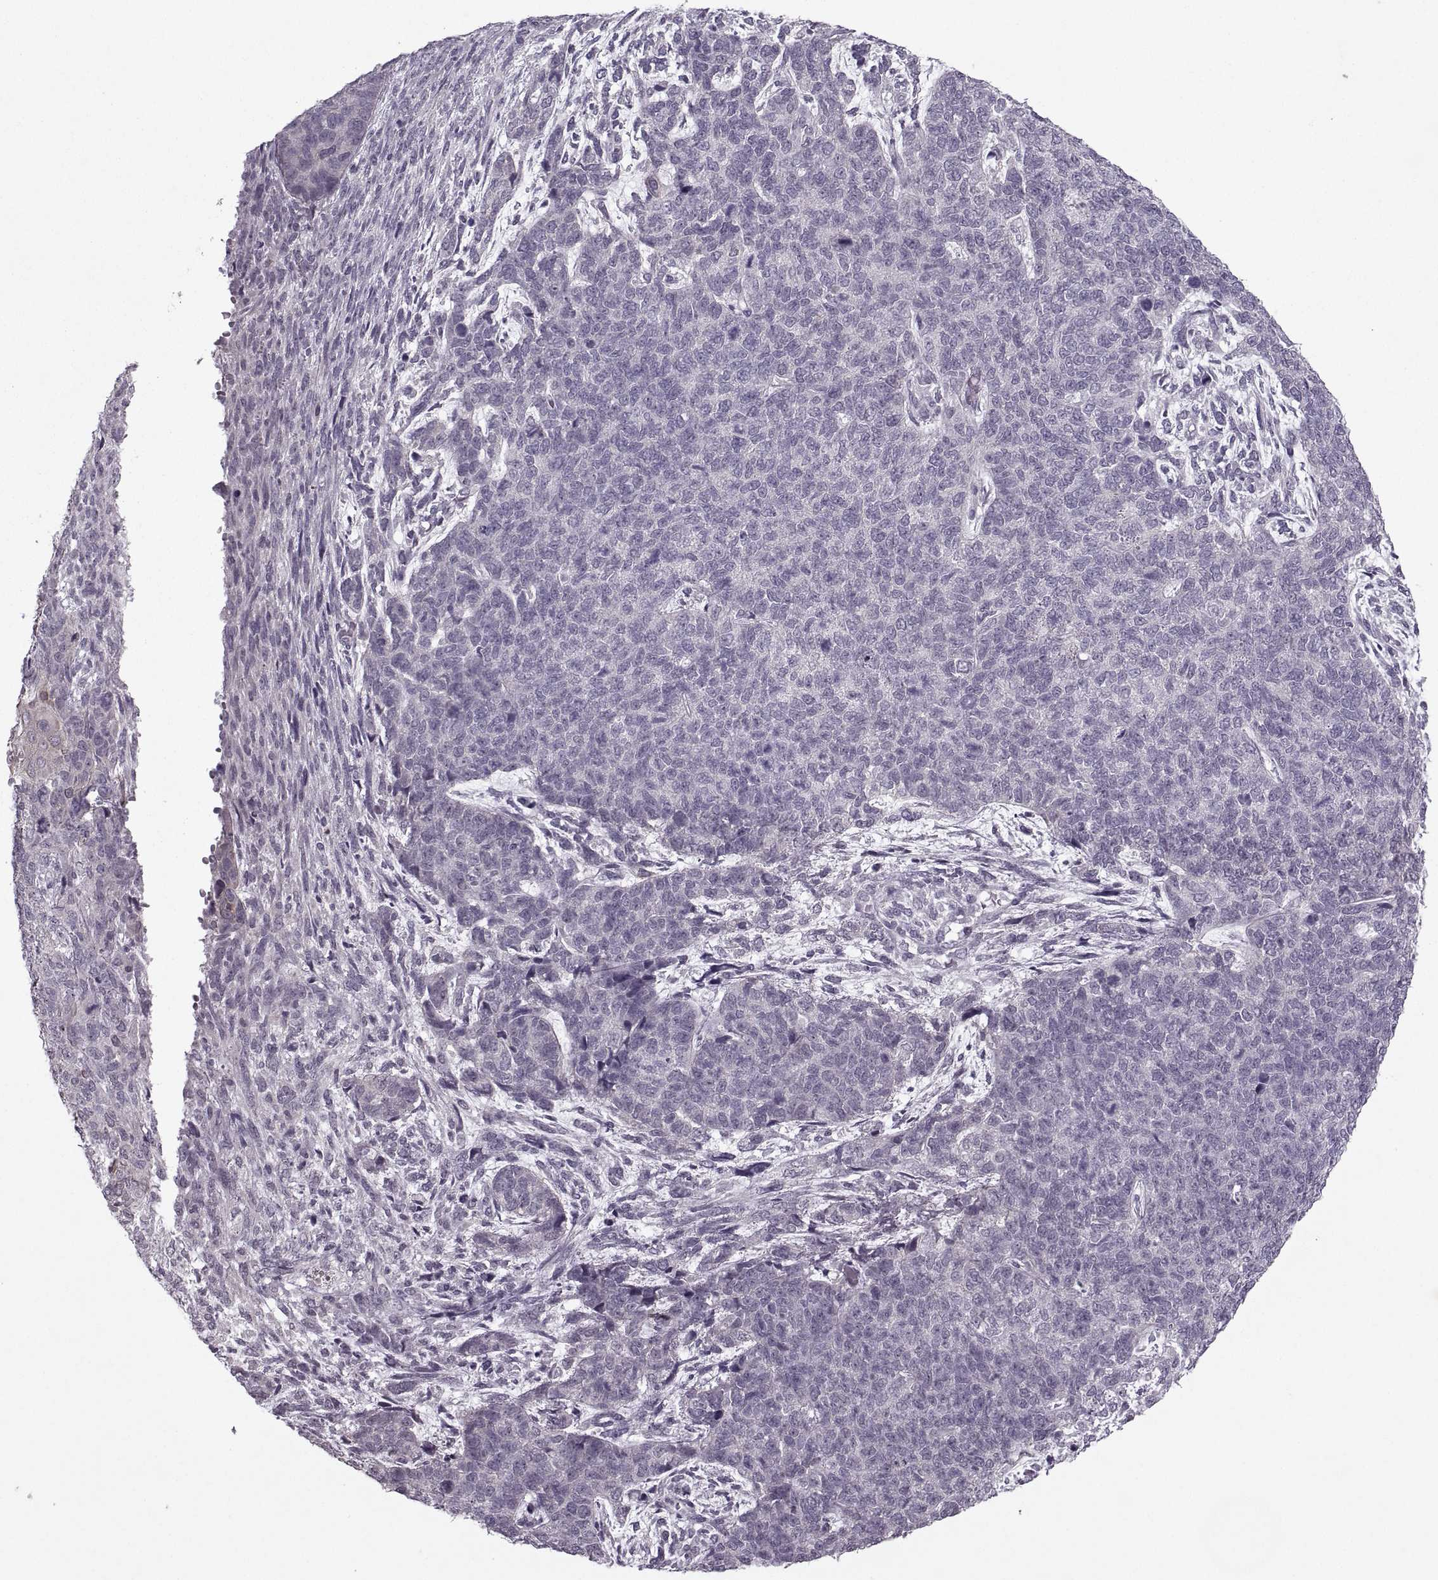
{"staining": {"intensity": "negative", "quantity": "none", "location": "none"}, "tissue": "cervical cancer", "cell_type": "Tumor cells", "image_type": "cancer", "snomed": [{"axis": "morphology", "description": "Squamous cell carcinoma, NOS"}, {"axis": "topography", "description": "Cervix"}], "caption": "A photomicrograph of human cervical cancer is negative for staining in tumor cells. (DAB (3,3'-diaminobenzidine) immunohistochemistry with hematoxylin counter stain).", "gene": "MGAT4D", "patient": {"sex": "female", "age": 63}}